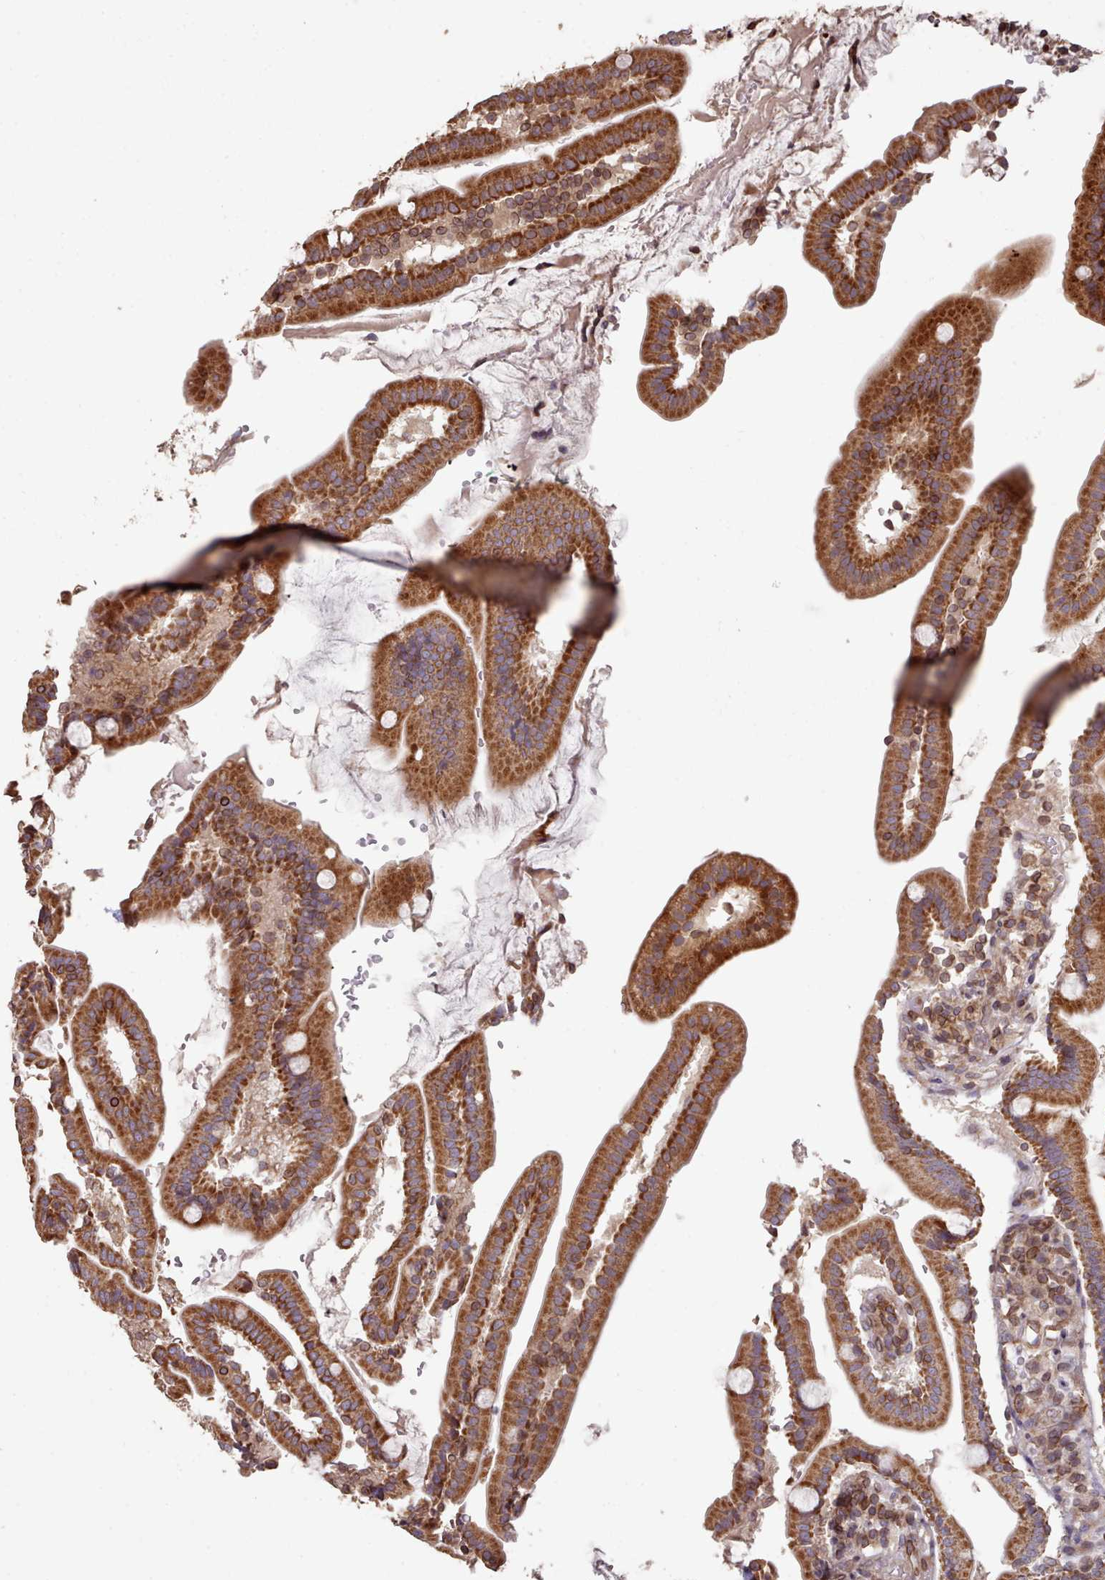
{"staining": {"intensity": "strong", "quantity": ">75%", "location": "cytoplasmic/membranous"}, "tissue": "duodenum", "cell_type": "Glandular cells", "image_type": "normal", "snomed": [{"axis": "morphology", "description": "Normal tissue, NOS"}, {"axis": "topography", "description": "Duodenum"}], "caption": "Immunohistochemical staining of unremarkable human duodenum exhibits high levels of strong cytoplasmic/membranous positivity in about >75% of glandular cells. The staining is performed using DAB brown chromogen to label protein expression. The nuclei are counter-stained blue using hematoxylin.", "gene": "TOR1AIP1", "patient": {"sex": "female", "age": 67}}